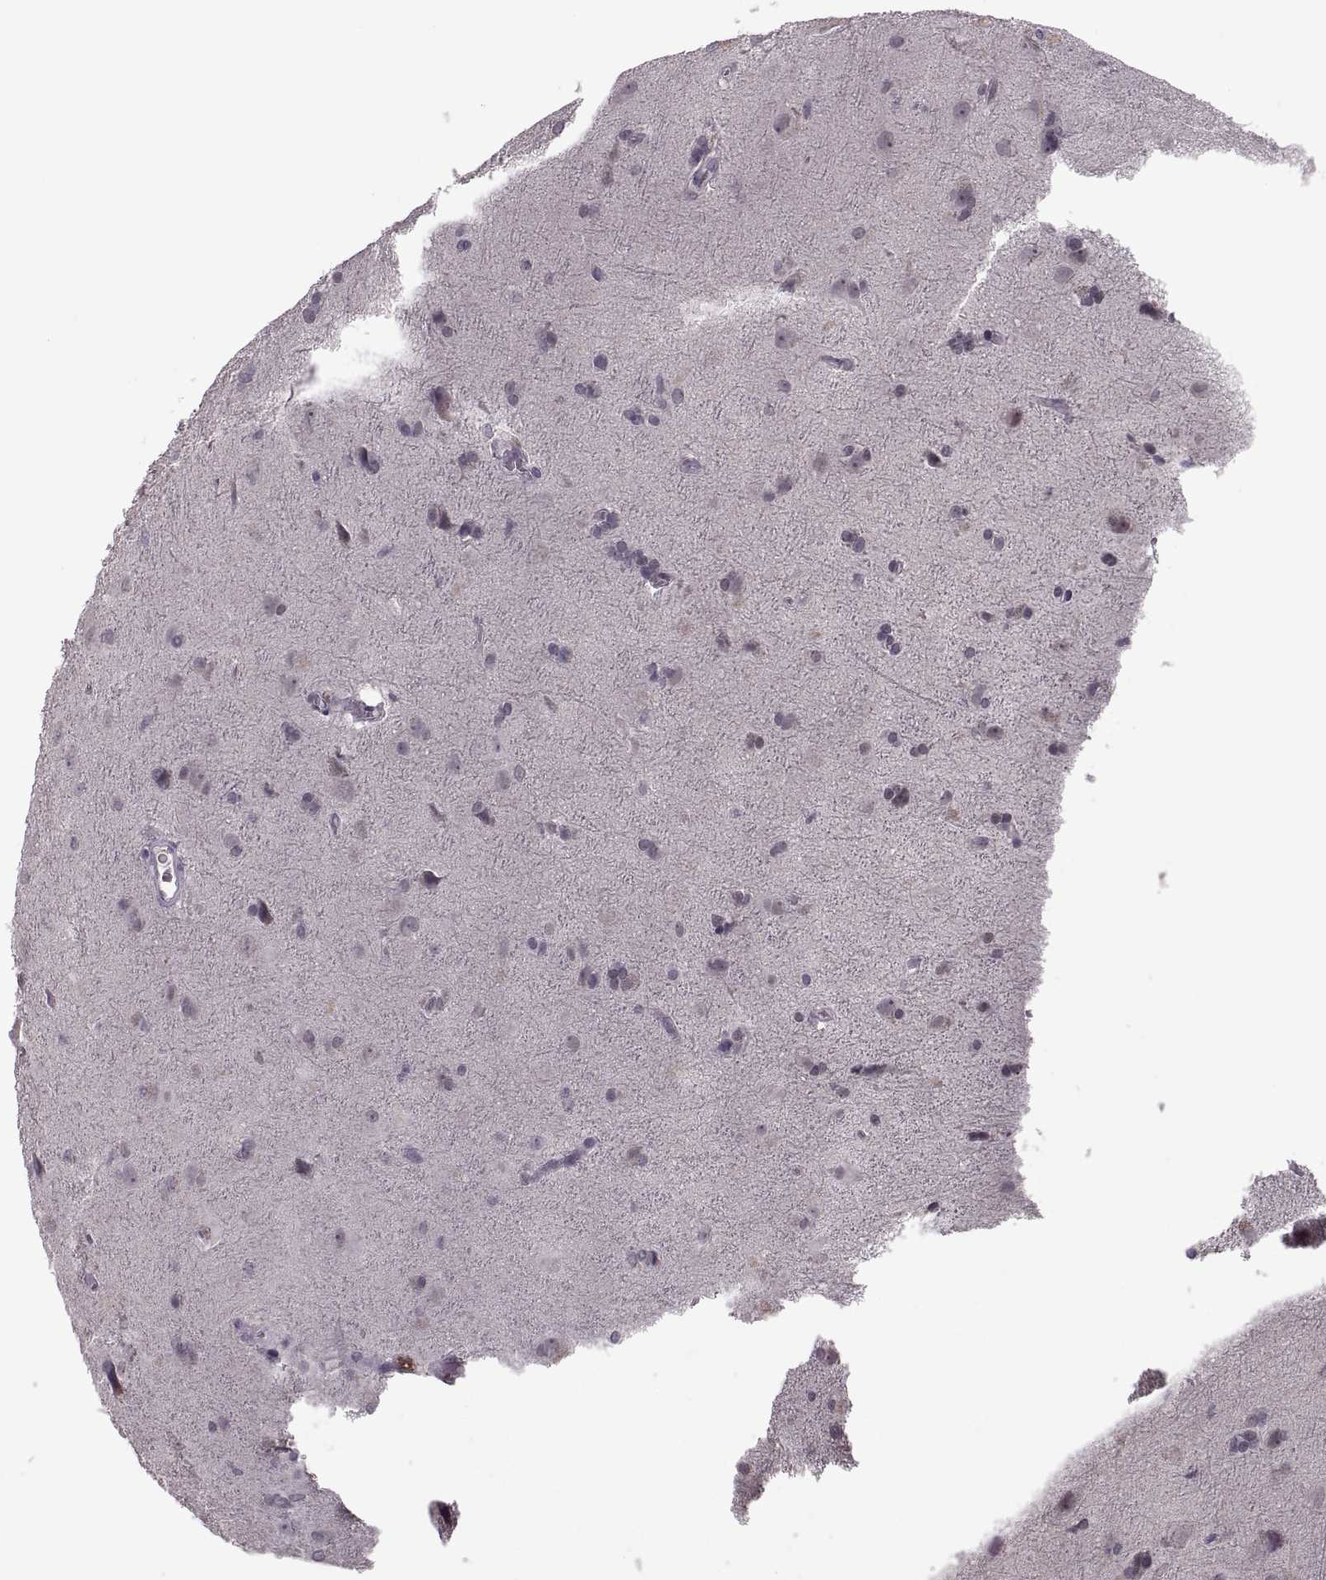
{"staining": {"intensity": "negative", "quantity": "none", "location": "none"}, "tissue": "glioma", "cell_type": "Tumor cells", "image_type": "cancer", "snomed": [{"axis": "morphology", "description": "Glioma, malignant, Low grade"}, {"axis": "topography", "description": "Brain"}], "caption": "DAB (3,3'-diaminobenzidine) immunohistochemical staining of malignant low-grade glioma shows no significant staining in tumor cells. (DAB immunohistochemistry (IHC) with hematoxylin counter stain).", "gene": "CACNA1F", "patient": {"sex": "male", "age": 58}}